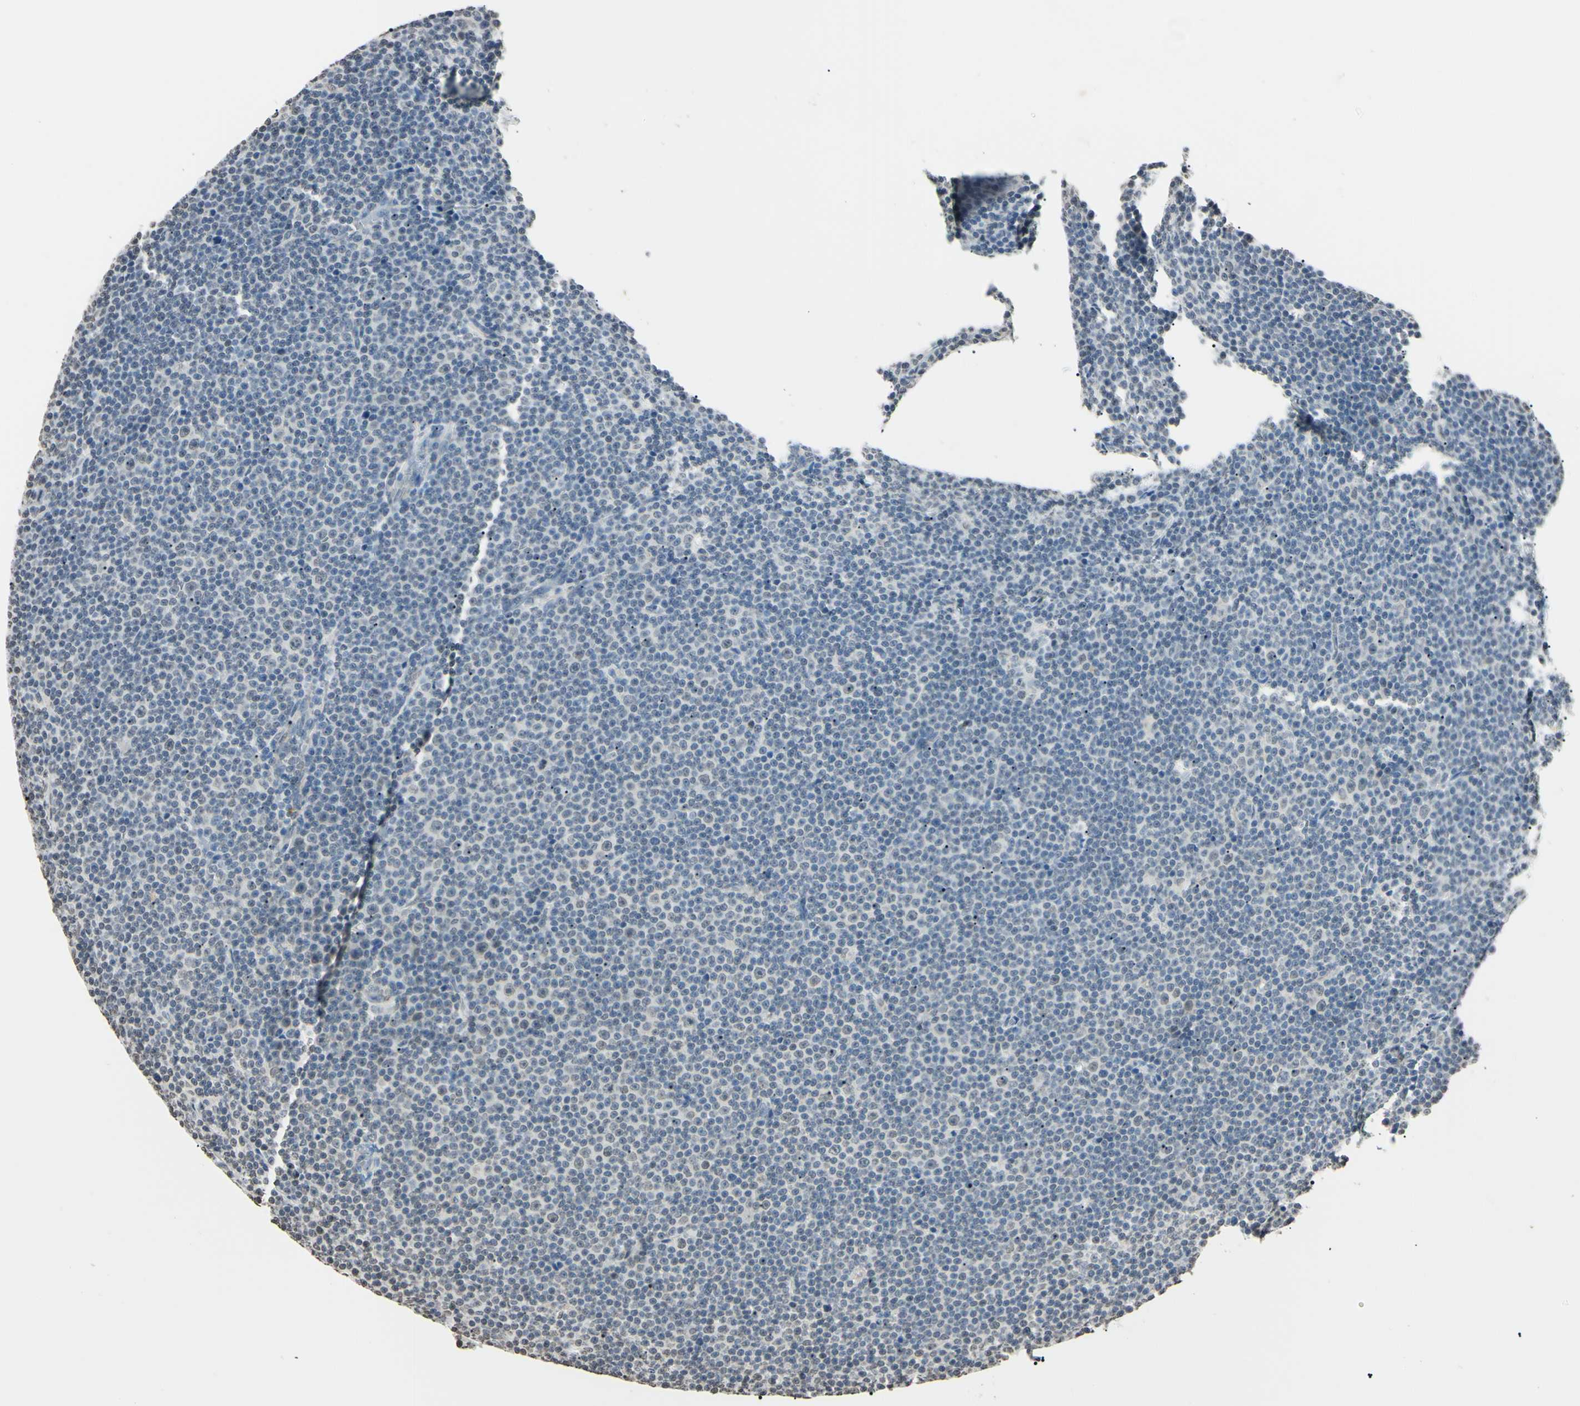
{"staining": {"intensity": "negative", "quantity": "none", "location": "none"}, "tissue": "lymphoma", "cell_type": "Tumor cells", "image_type": "cancer", "snomed": [{"axis": "morphology", "description": "Malignant lymphoma, non-Hodgkin's type, Low grade"}, {"axis": "topography", "description": "Lymph node"}], "caption": "A micrograph of malignant lymphoma, non-Hodgkin's type (low-grade) stained for a protein demonstrates no brown staining in tumor cells.", "gene": "CDC45", "patient": {"sex": "female", "age": 67}}